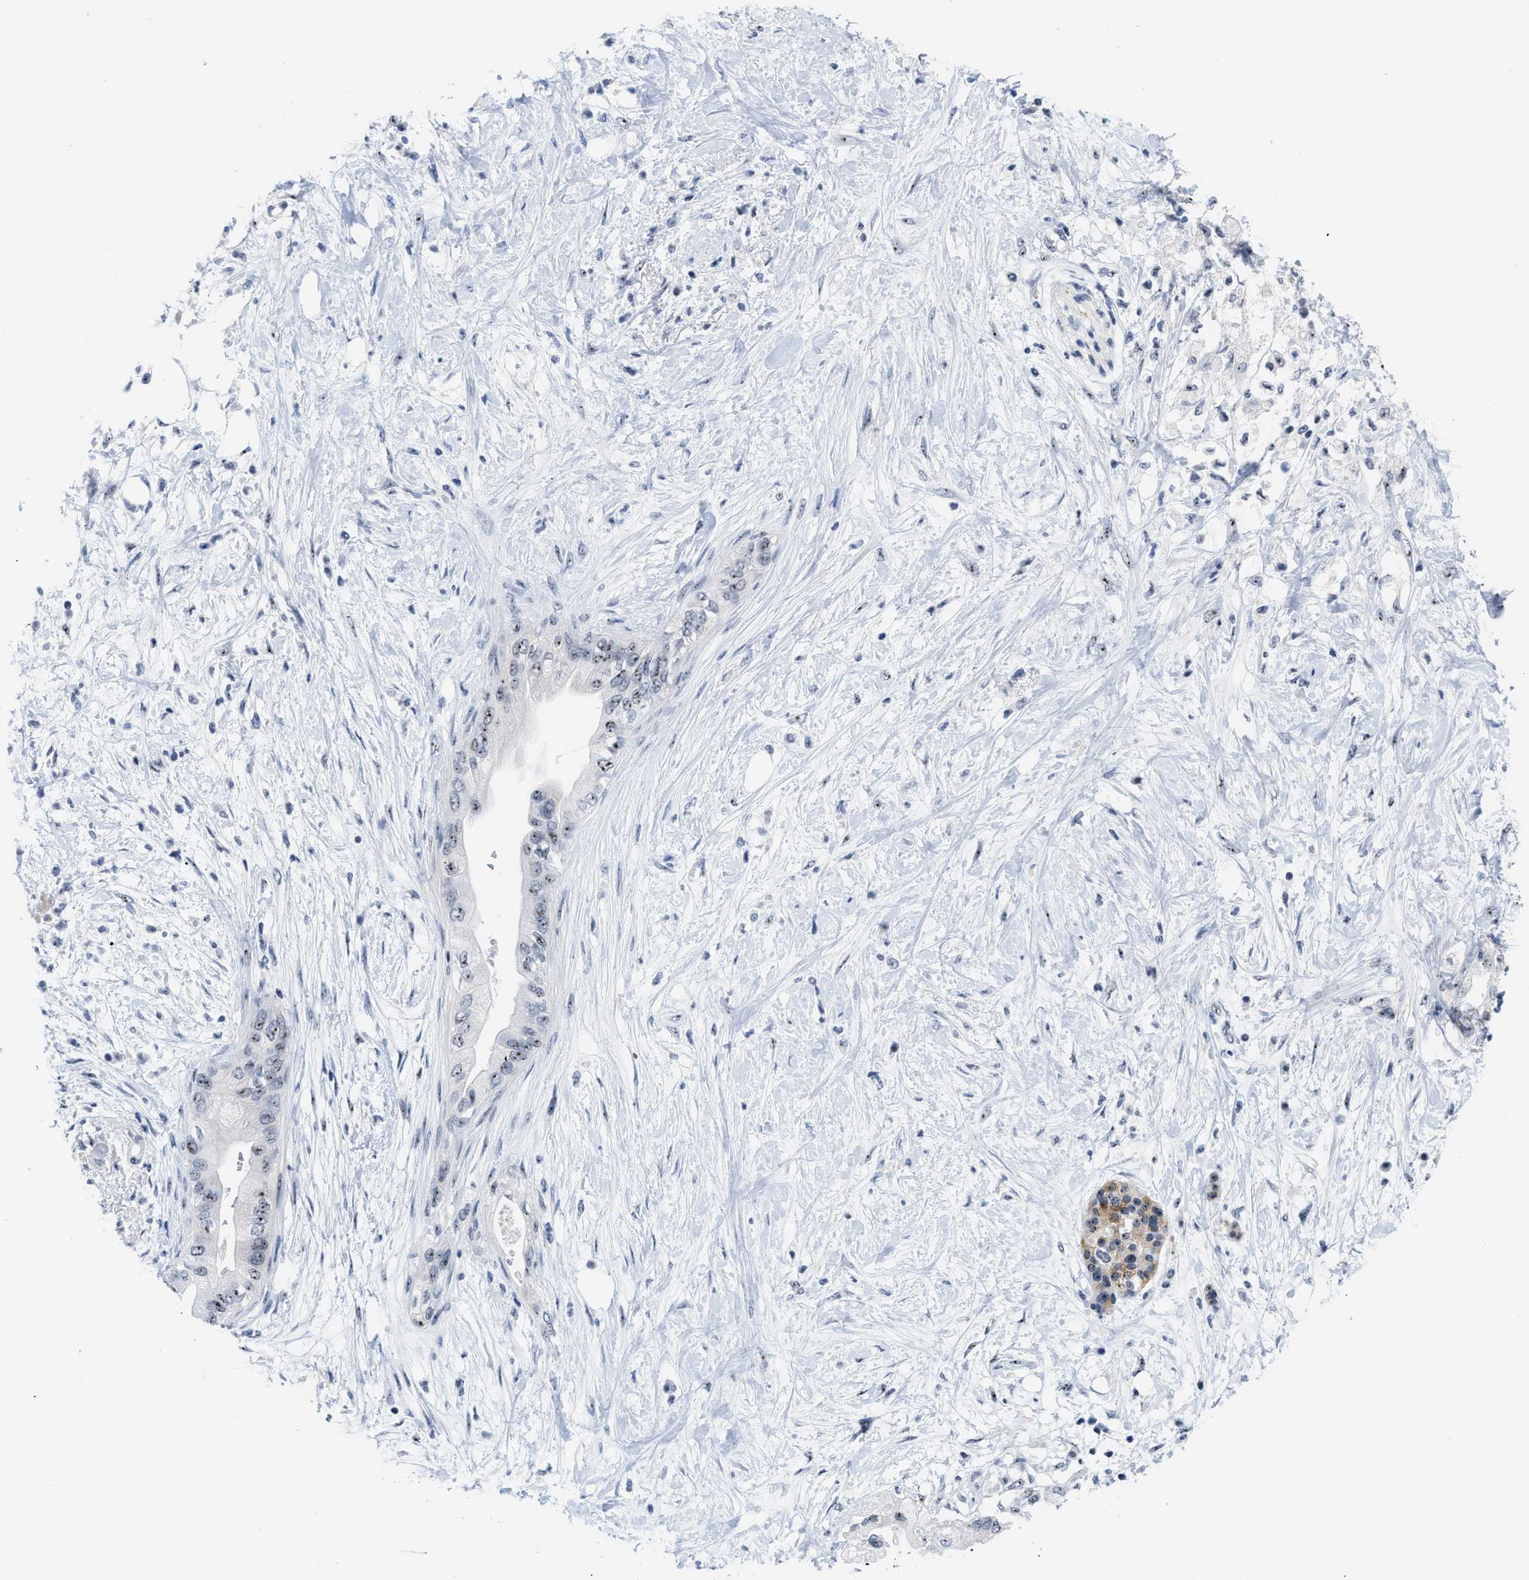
{"staining": {"intensity": "moderate", "quantity": ">75%", "location": "nuclear"}, "tissue": "pancreatic cancer", "cell_type": "Tumor cells", "image_type": "cancer", "snomed": [{"axis": "morphology", "description": "Normal tissue, NOS"}, {"axis": "morphology", "description": "Adenocarcinoma, NOS"}, {"axis": "topography", "description": "Pancreas"}, {"axis": "topography", "description": "Duodenum"}], "caption": "A brown stain shows moderate nuclear staining of a protein in adenocarcinoma (pancreatic) tumor cells.", "gene": "NOP58", "patient": {"sex": "female", "age": 60}}